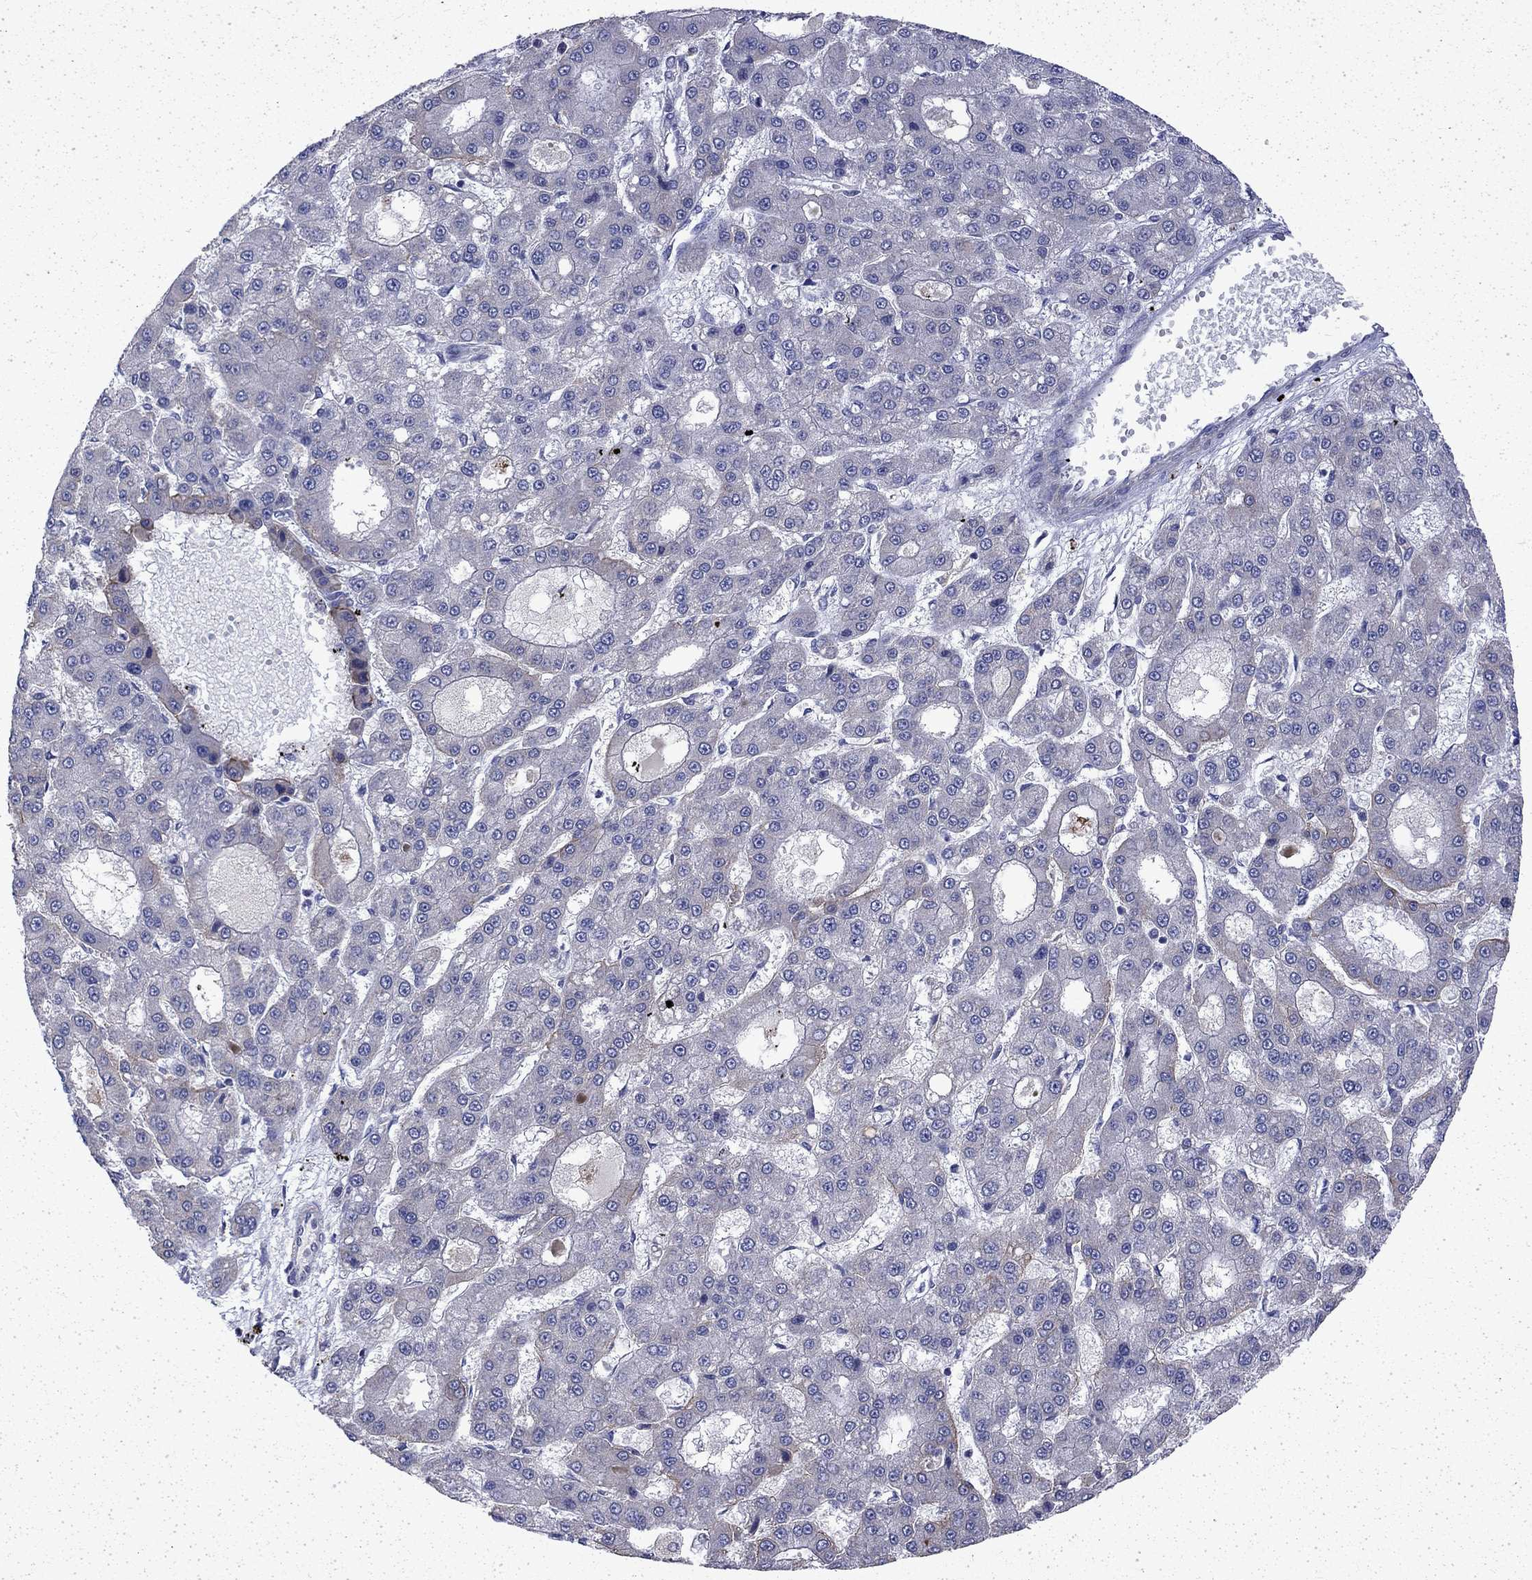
{"staining": {"intensity": "negative", "quantity": "none", "location": "none"}, "tissue": "liver cancer", "cell_type": "Tumor cells", "image_type": "cancer", "snomed": [{"axis": "morphology", "description": "Carcinoma, Hepatocellular, NOS"}, {"axis": "topography", "description": "Liver"}], "caption": "This histopathology image is of liver cancer (hepatocellular carcinoma) stained with immunohistochemistry to label a protein in brown with the nuclei are counter-stained blue. There is no positivity in tumor cells.", "gene": "DTNA", "patient": {"sex": "male", "age": 70}}